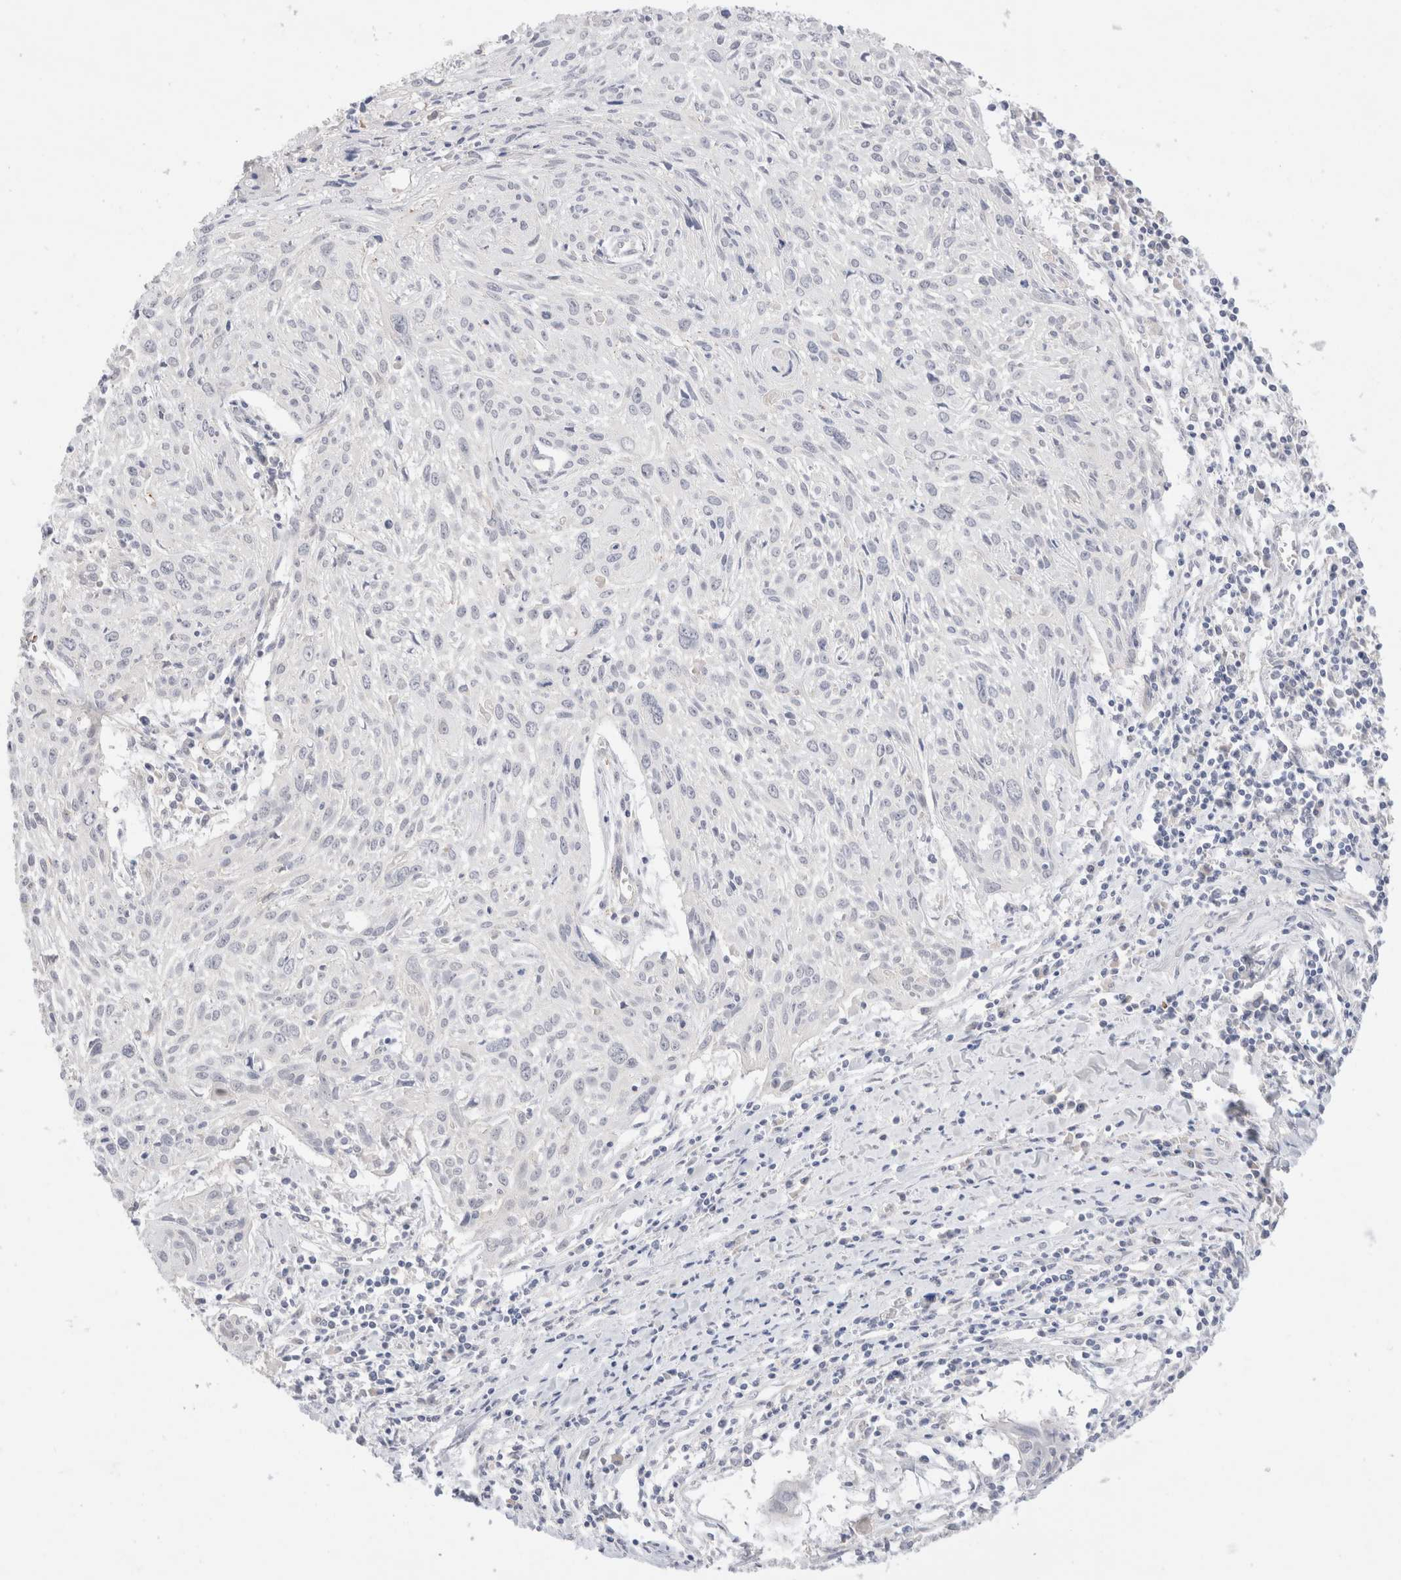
{"staining": {"intensity": "negative", "quantity": "none", "location": "none"}, "tissue": "cervical cancer", "cell_type": "Tumor cells", "image_type": "cancer", "snomed": [{"axis": "morphology", "description": "Squamous cell carcinoma, NOS"}, {"axis": "topography", "description": "Cervix"}], "caption": "This is a histopathology image of immunohistochemistry (IHC) staining of cervical squamous cell carcinoma, which shows no positivity in tumor cells.", "gene": "SPATA20", "patient": {"sex": "female", "age": 51}}